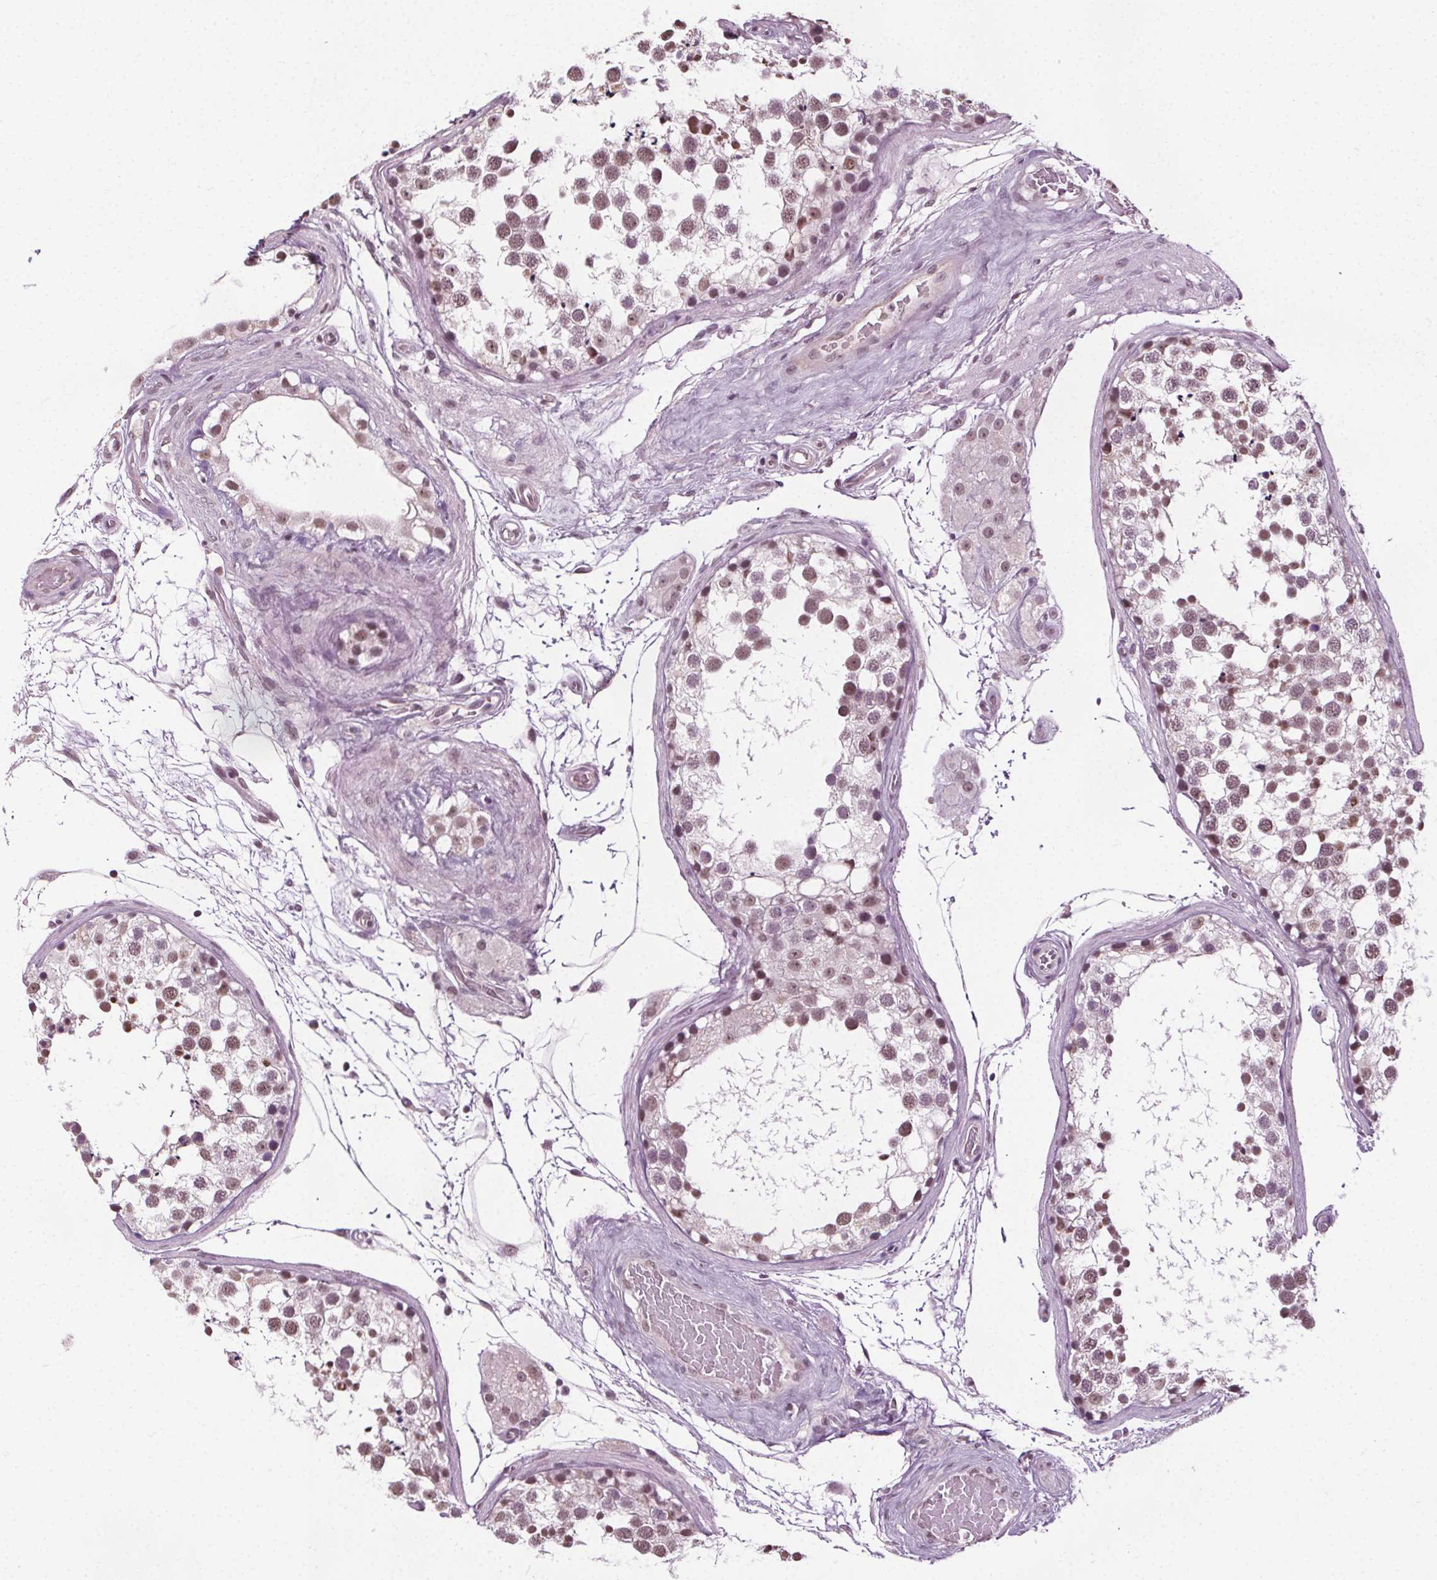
{"staining": {"intensity": "weak", "quantity": "25%-75%", "location": "nuclear"}, "tissue": "testis", "cell_type": "Cells in seminiferous ducts", "image_type": "normal", "snomed": [{"axis": "morphology", "description": "Normal tissue, NOS"}, {"axis": "morphology", "description": "Seminoma, NOS"}, {"axis": "topography", "description": "Testis"}], "caption": "Approximately 25%-75% of cells in seminiferous ducts in benign testis reveal weak nuclear protein positivity as visualized by brown immunohistochemical staining.", "gene": "CEBPA", "patient": {"sex": "male", "age": 65}}